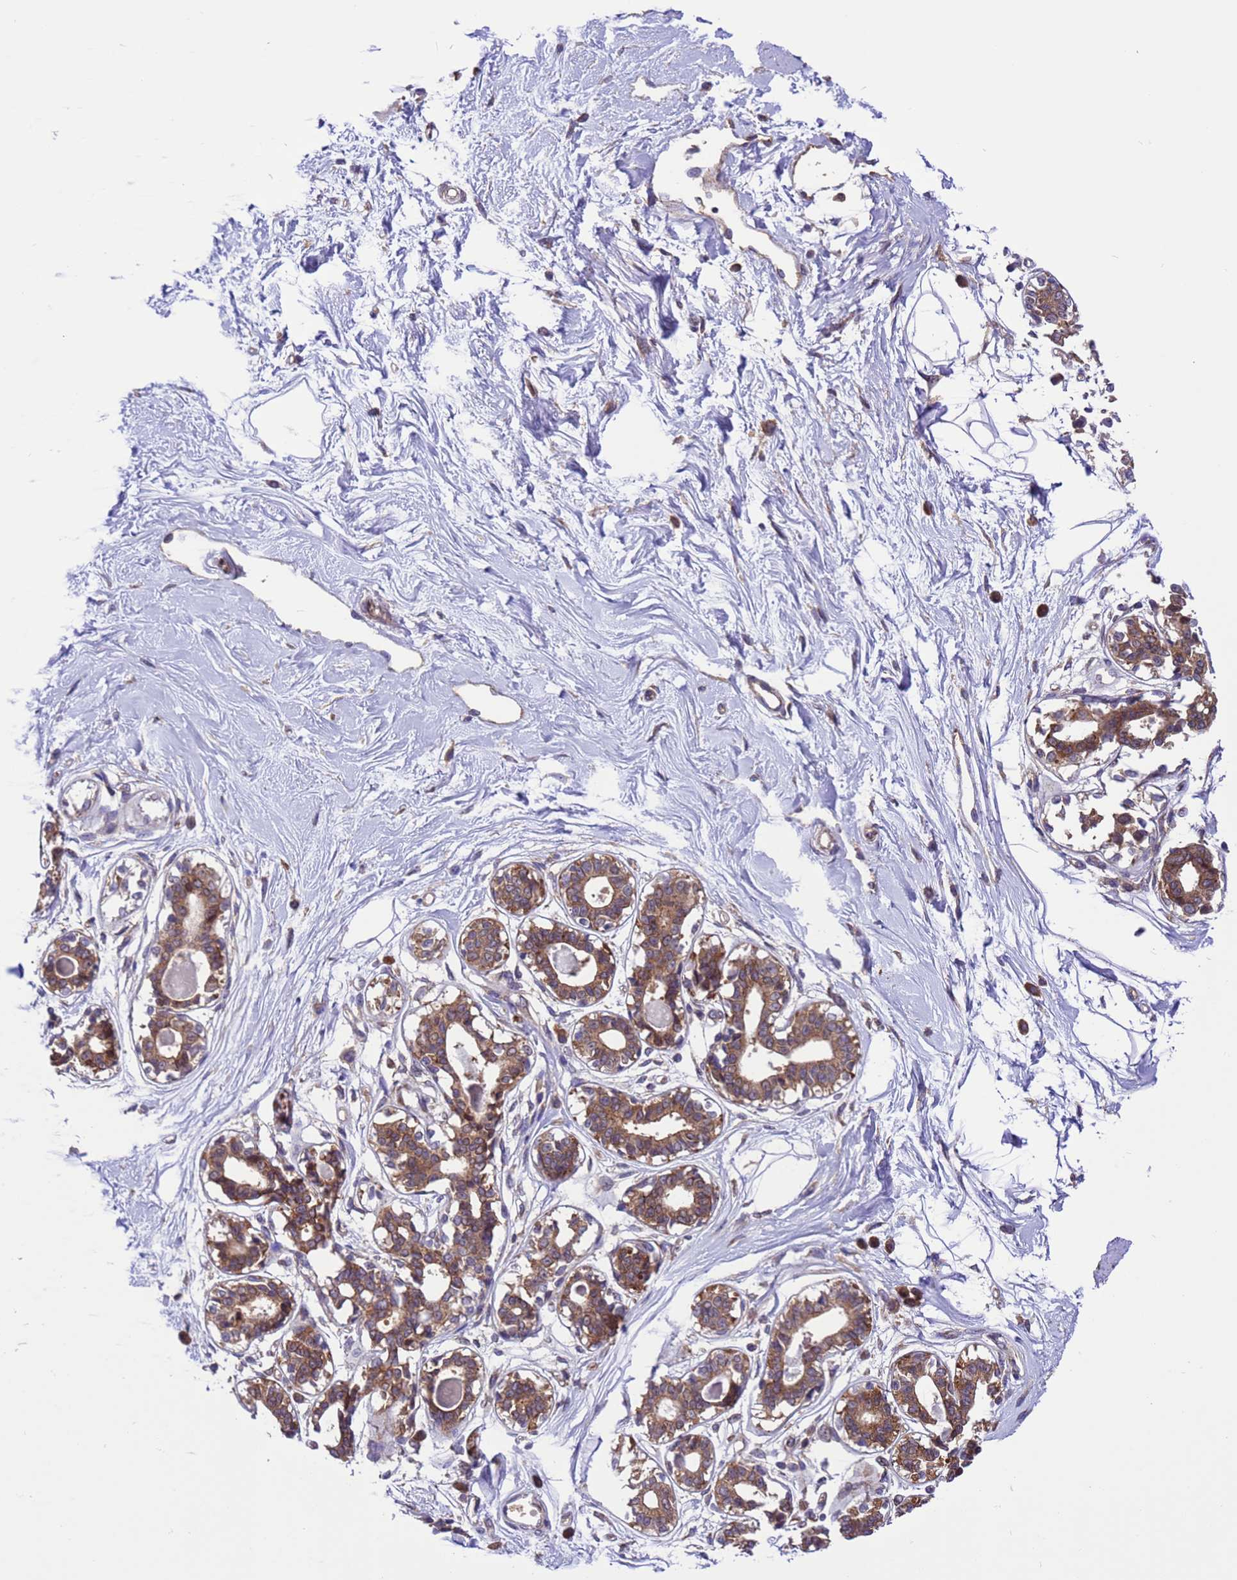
{"staining": {"intensity": "weak", "quantity": ">75%", "location": "cytoplasmic/membranous"}, "tissue": "breast", "cell_type": "Adipocytes", "image_type": "normal", "snomed": [{"axis": "morphology", "description": "Normal tissue, NOS"}, {"axis": "topography", "description": "Breast"}], "caption": "Human breast stained with a brown dye demonstrates weak cytoplasmic/membranous positive staining in about >75% of adipocytes.", "gene": "ARHGAP12", "patient": {"sex": "female", "age": 45}}